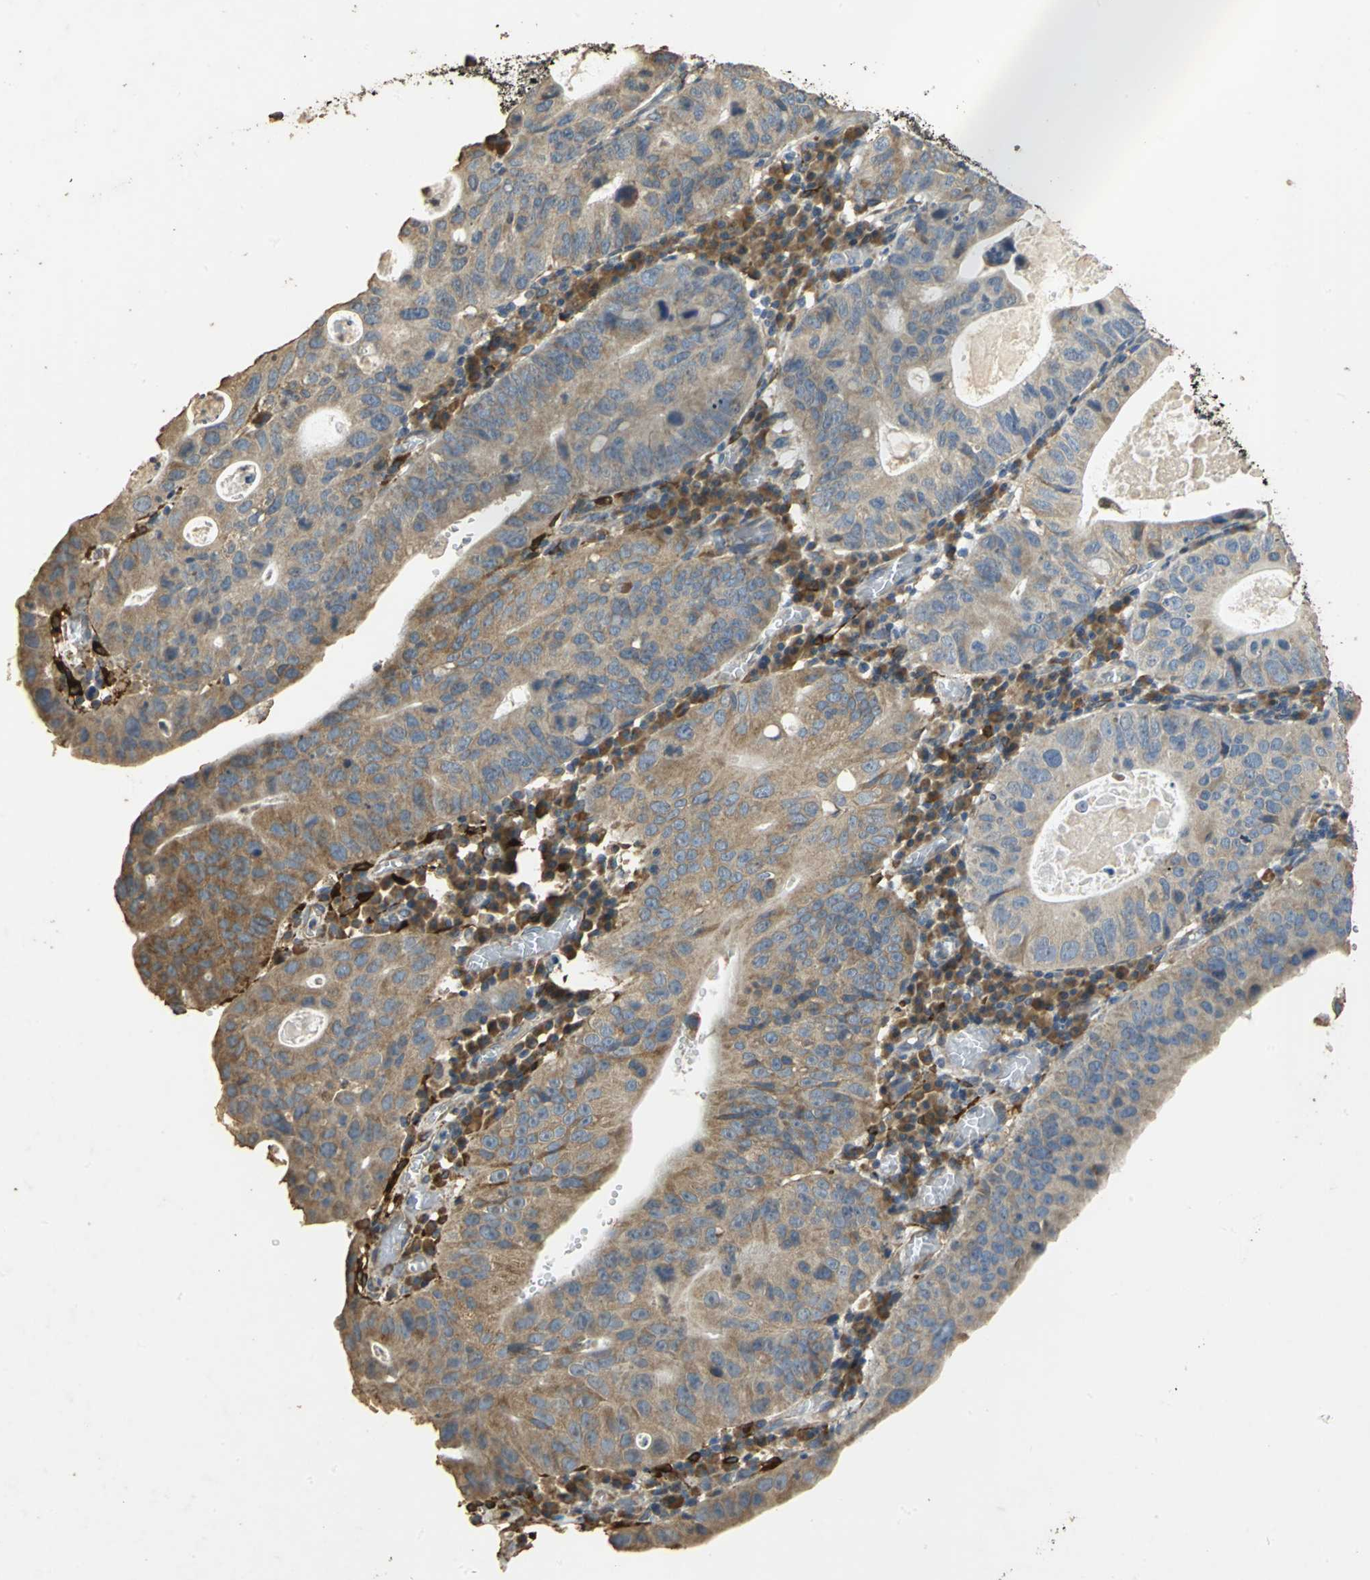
{"staining": {"intensity": "moderate", "quantity": ">75%", "location": "cytoplasmic/membranous"}, "tissue": "stomach cancer", "cell_type": "Tumor cells", "image_type": "cancer", "snomed": [{"axis": "morphology", "description": "Adenocarcinoma, NOS"}, {"axis": "topography", "description": "Stomach"}], "caption": "Stomach cancer tissue exhibits moderate cytoplasmic/membranous positivity in about >75% of tumor cells", "gene": "ACSL4", "patient": {"sex": "male", "age": 59}}